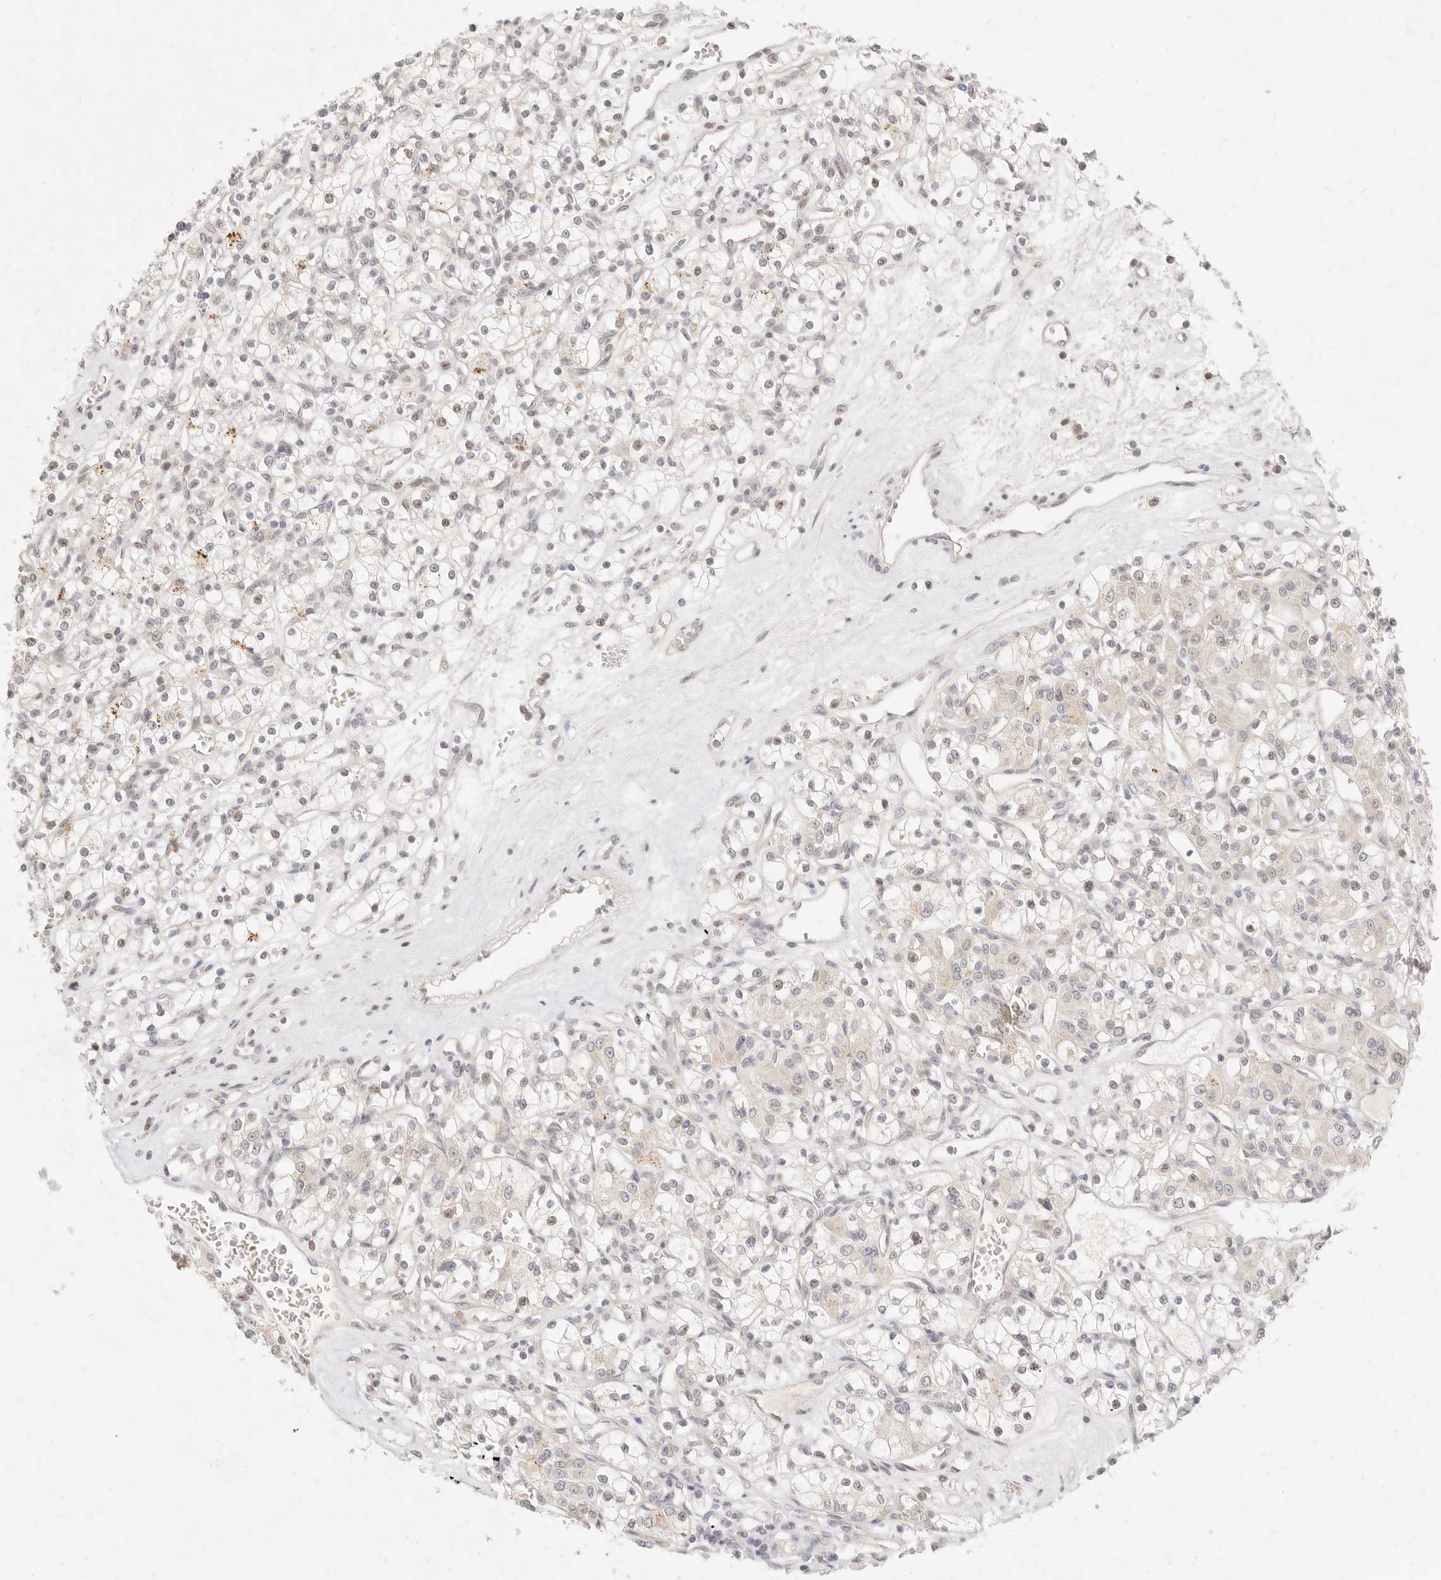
{"staining": {"intensity": "weak", "quantity": "<25%", "location": "nuclear"}, "tissue": "renal cancer", "cell_type": "Tumor cells", "image_type": "cancer", "snomed": [{"axis": "morphology", "description": "Adenocarcinoma, NOS"}, {"axis": "topography", "description": "Kidney"}], "caption": "A histopathology image of renal cancer (adenocarcinoma) stained for a protein shows no brown staining in tumor cells.", "gene": "ASCL3", "patient": {"sex": "female", "age": 59}}